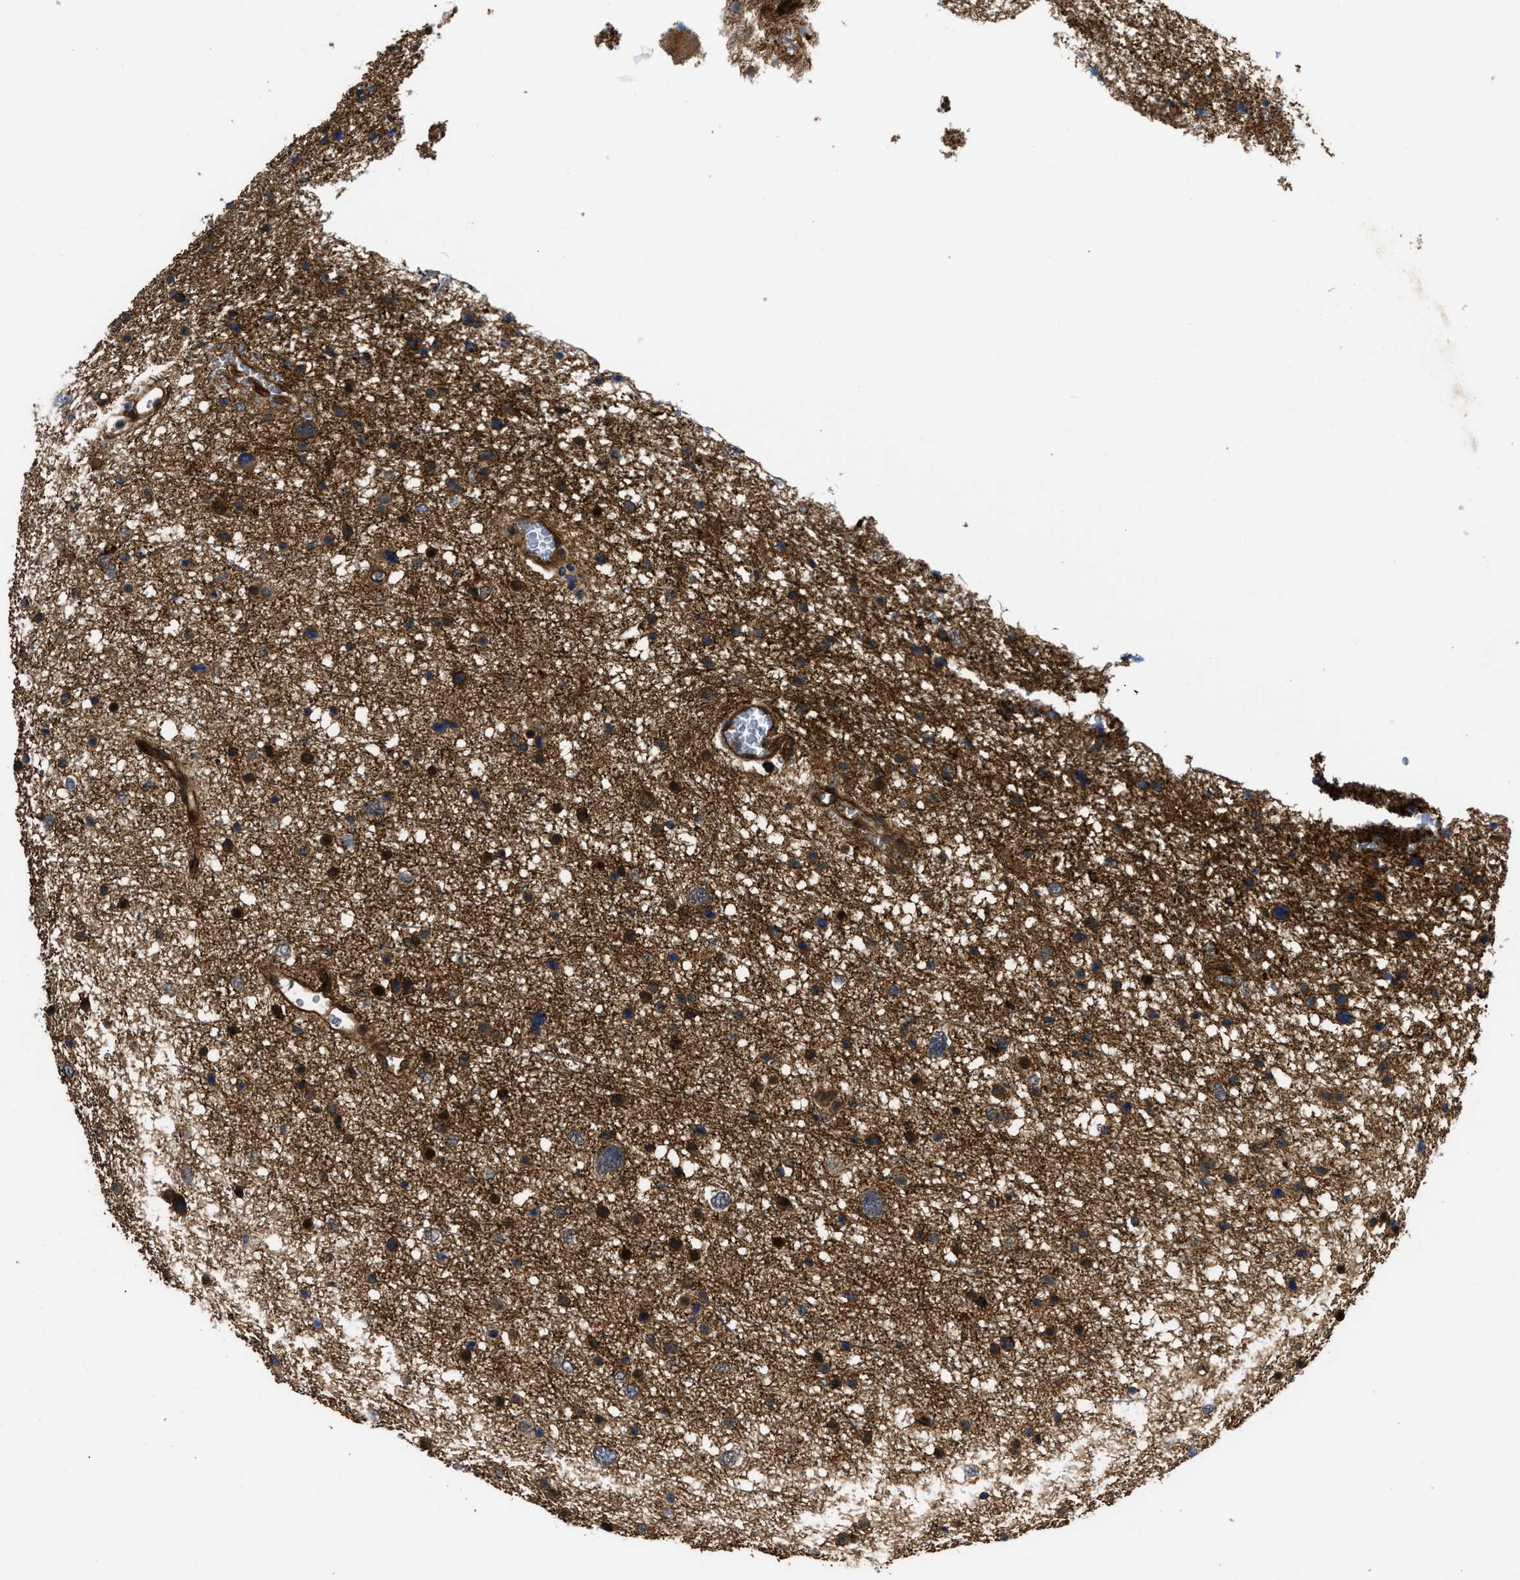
{"staining": {"intensity": "moderate", "quantity": ">75%", "location": "cytoplasmic/membranous"}, "tissue": "glioma", "cell_type": "Tumor cells", "image_type": "cancer", "snomed": [{"axis": "morphology", "description": "Glioma, malignant, Low grade"}, {"axis": "topography", "description": "Brain"}], "caption": "Immunohistochemical staining of low-grade glioma (malignant) demonstrates moderate cytoplasmic/membranous protein staining in about >75% of tumor cells. The staining was performed using DAB (3,3'-diaminobenzidine) to visualize the protein expression in brown, while the nuclei were stained in blue with hematoxylin (Magnification: 20x).", "gene": "COPS2", "patient": {"sex": "female", "age": 37}}